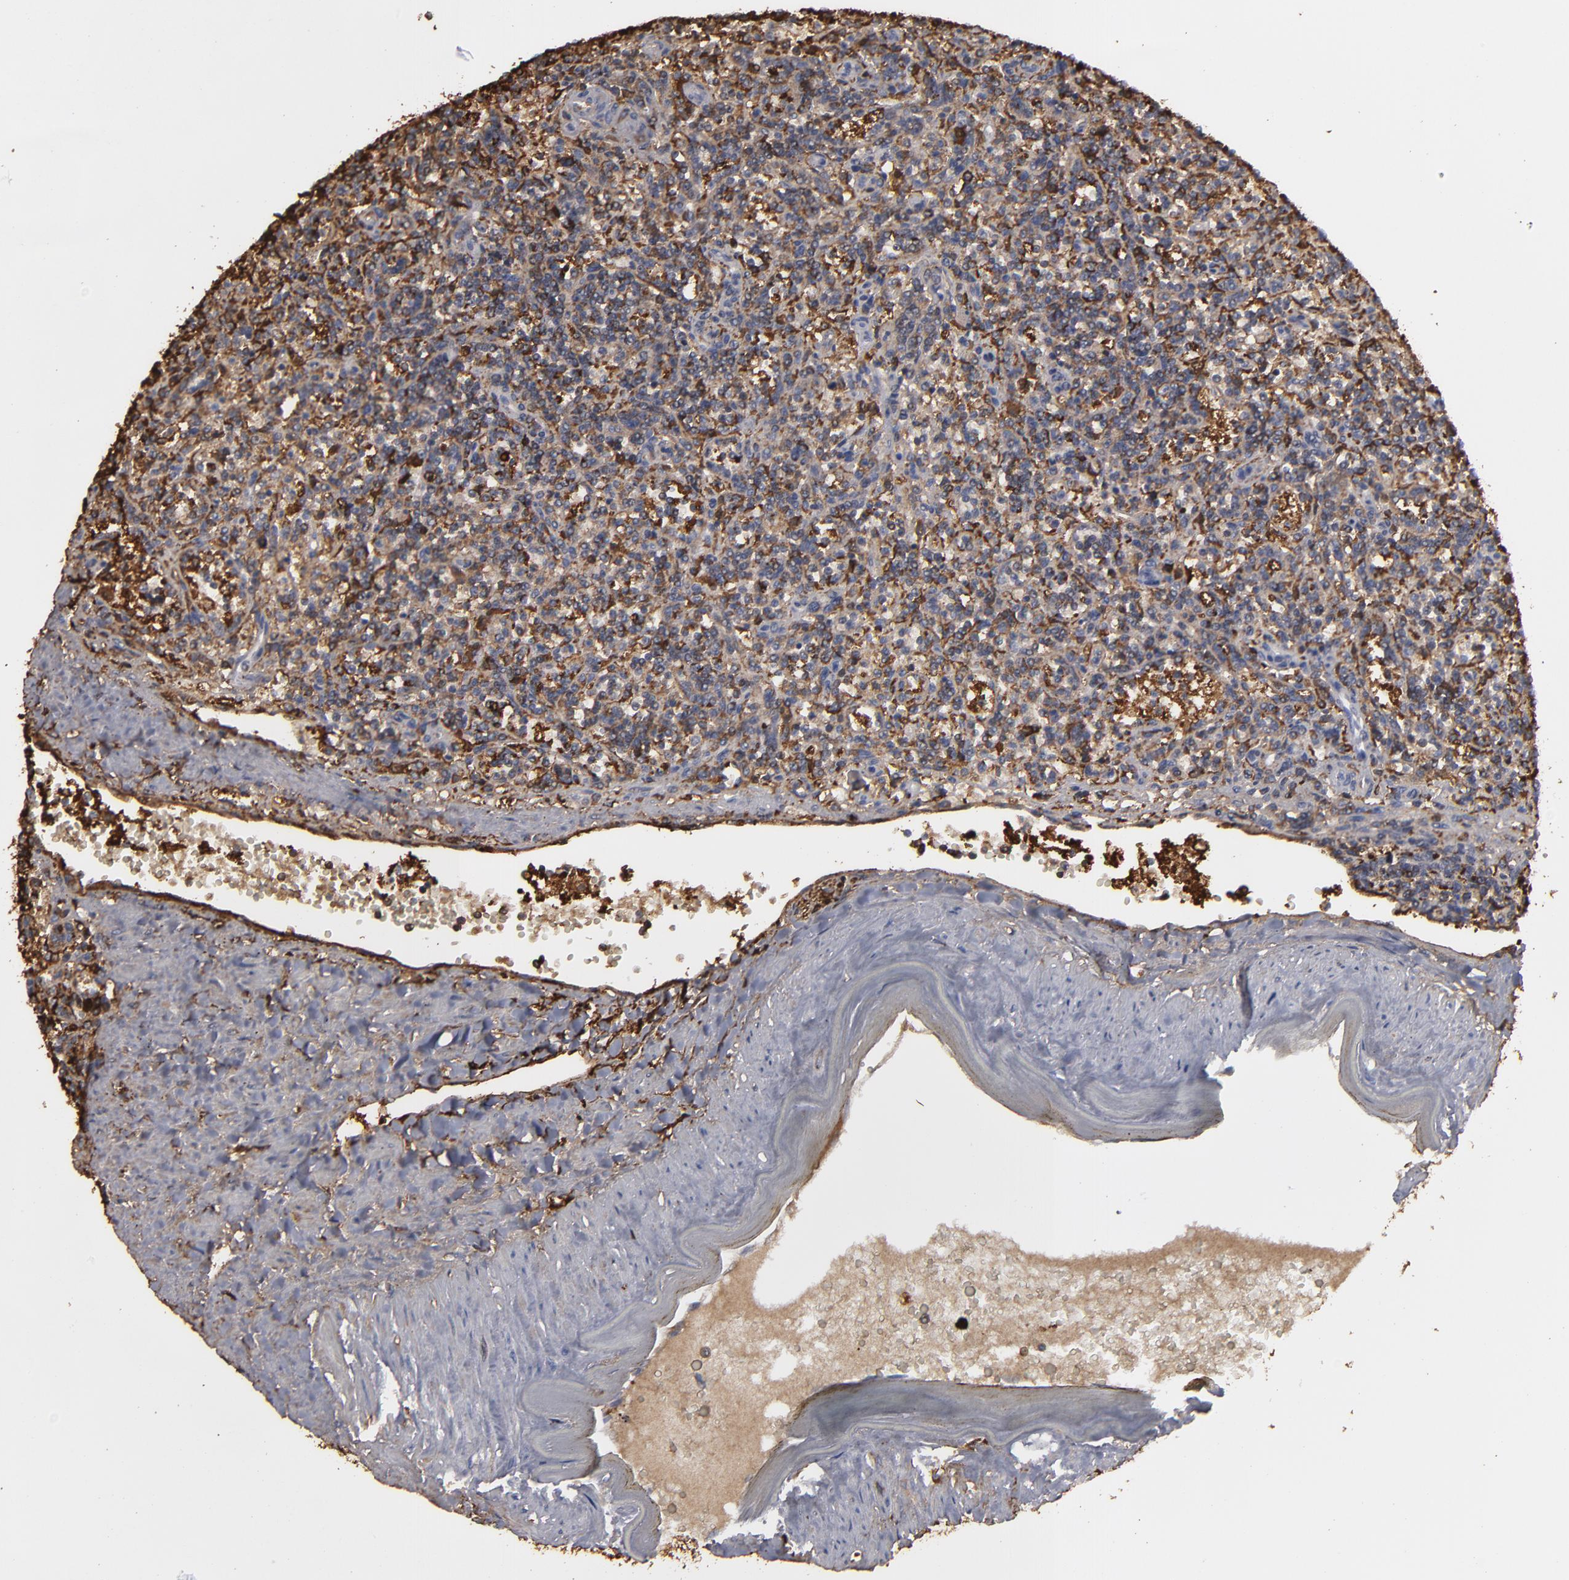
{"staining": {"intensity": "moderate", "quantity": ">75%", "location": "cytoplasmic/membranous"}, "tissue": "lymphoma", "cell_type": "Tumor cells", "image_type": "cancer", "snomed": [{"axis": "morphology", "description": "Malignant lymphoma, non-Hodgkin's type, Low grade"}, {"axis": "topography", "description": "Spleen"}], "caption": "Protein staining of lymphoma tissue exhibits moderate cytoplasmic/membranous expression in about >75% of tumor cells.", "gene": "ODC1", "patient": {"sex": "male", "age": 73}}